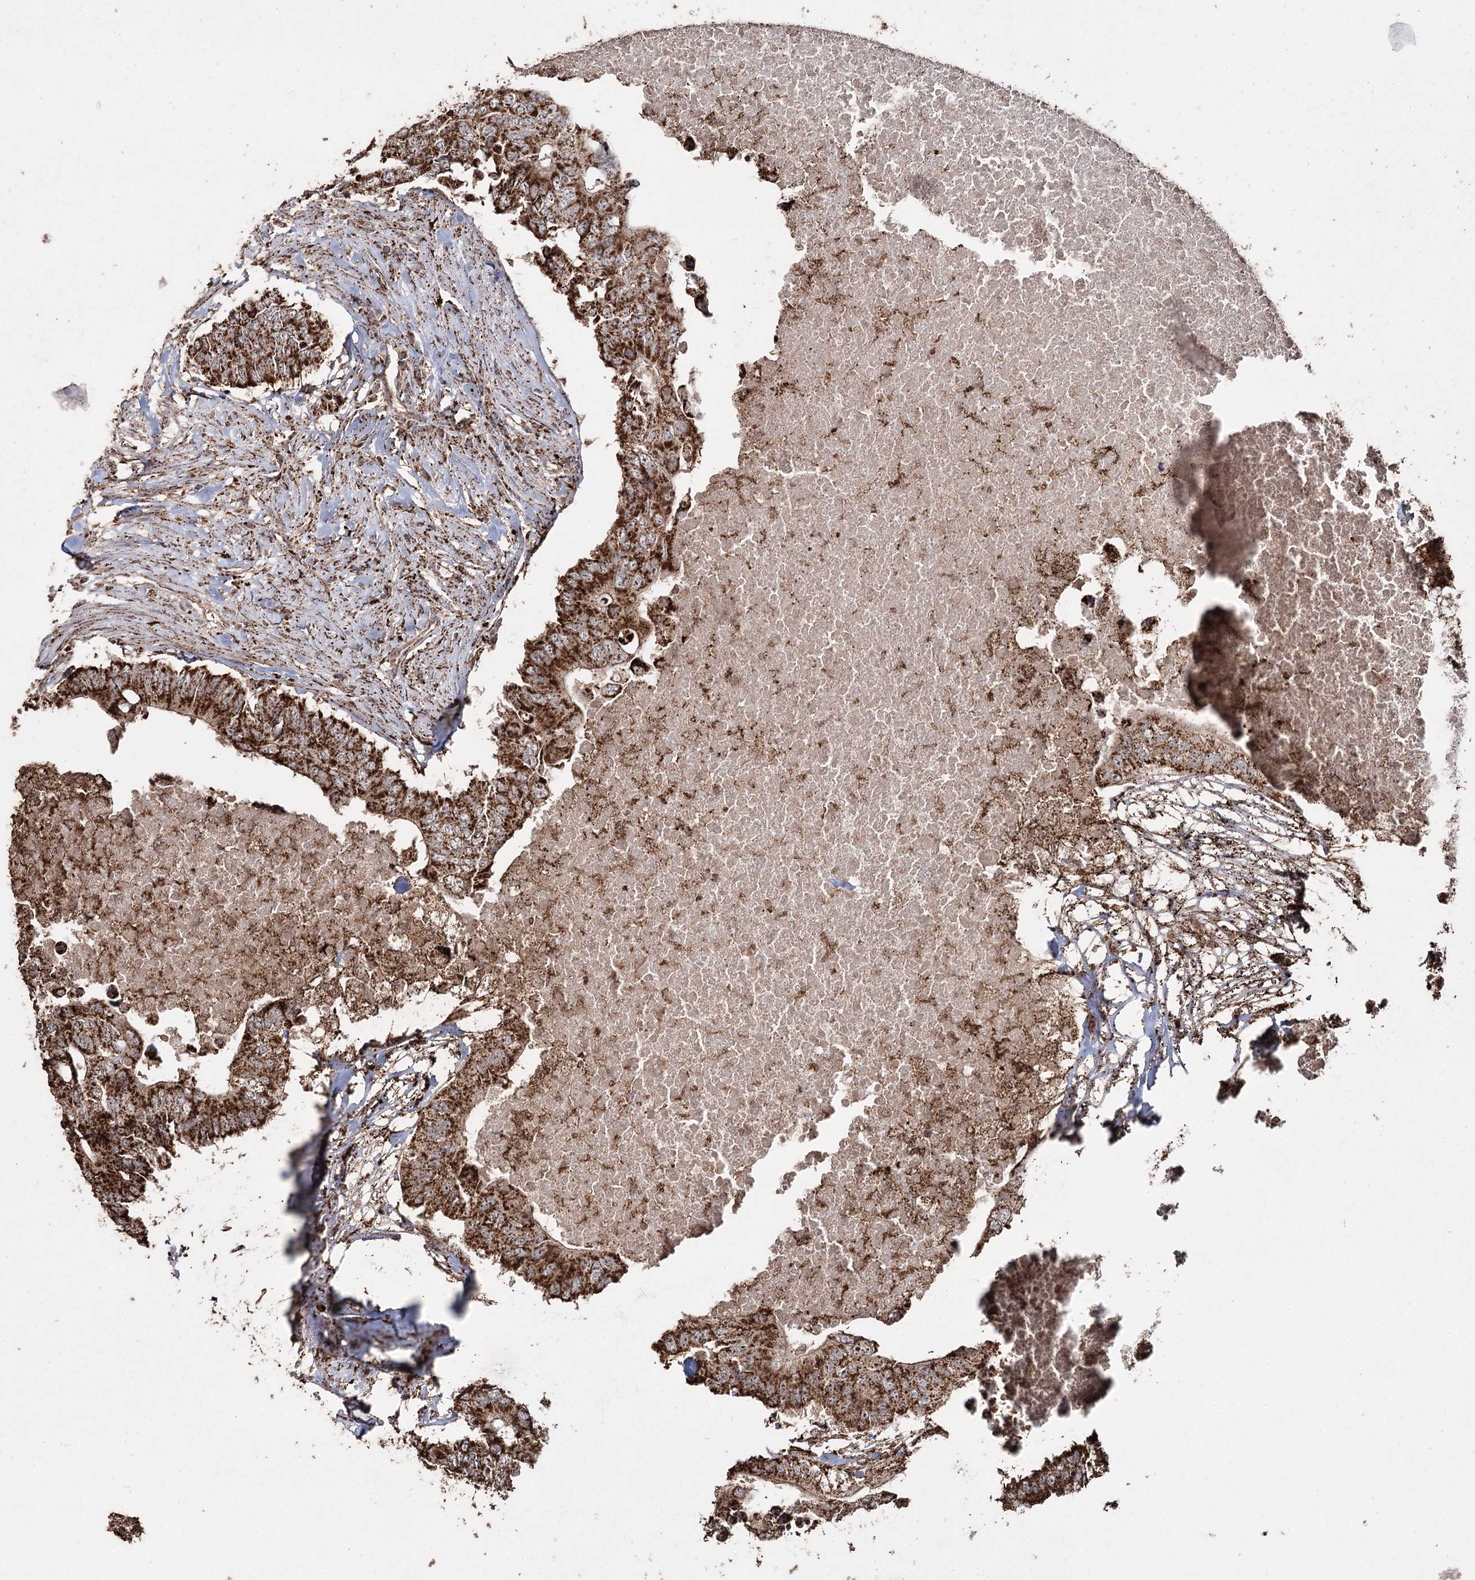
{"staining": {"intensity": "strong", "quantity": ">75%", "location": "cytoplasmic/membranous"}, "tissue": "colorectal cancer", "cell_type": "Tumor cells", "image_type": "cancer", "snomed": [{"axis": "morphology", "description": "Adenocarcinoma, NOS"}, {"axis": "topography", "description": "Colon"}], "caption": "Tumor cells exhibit strong cytoplasmic/membranous staining in about >75% of cells in colorectal adenocarcinoma.", "gene": "SLF2", "patient": {"sex": "male", "age": 71}}